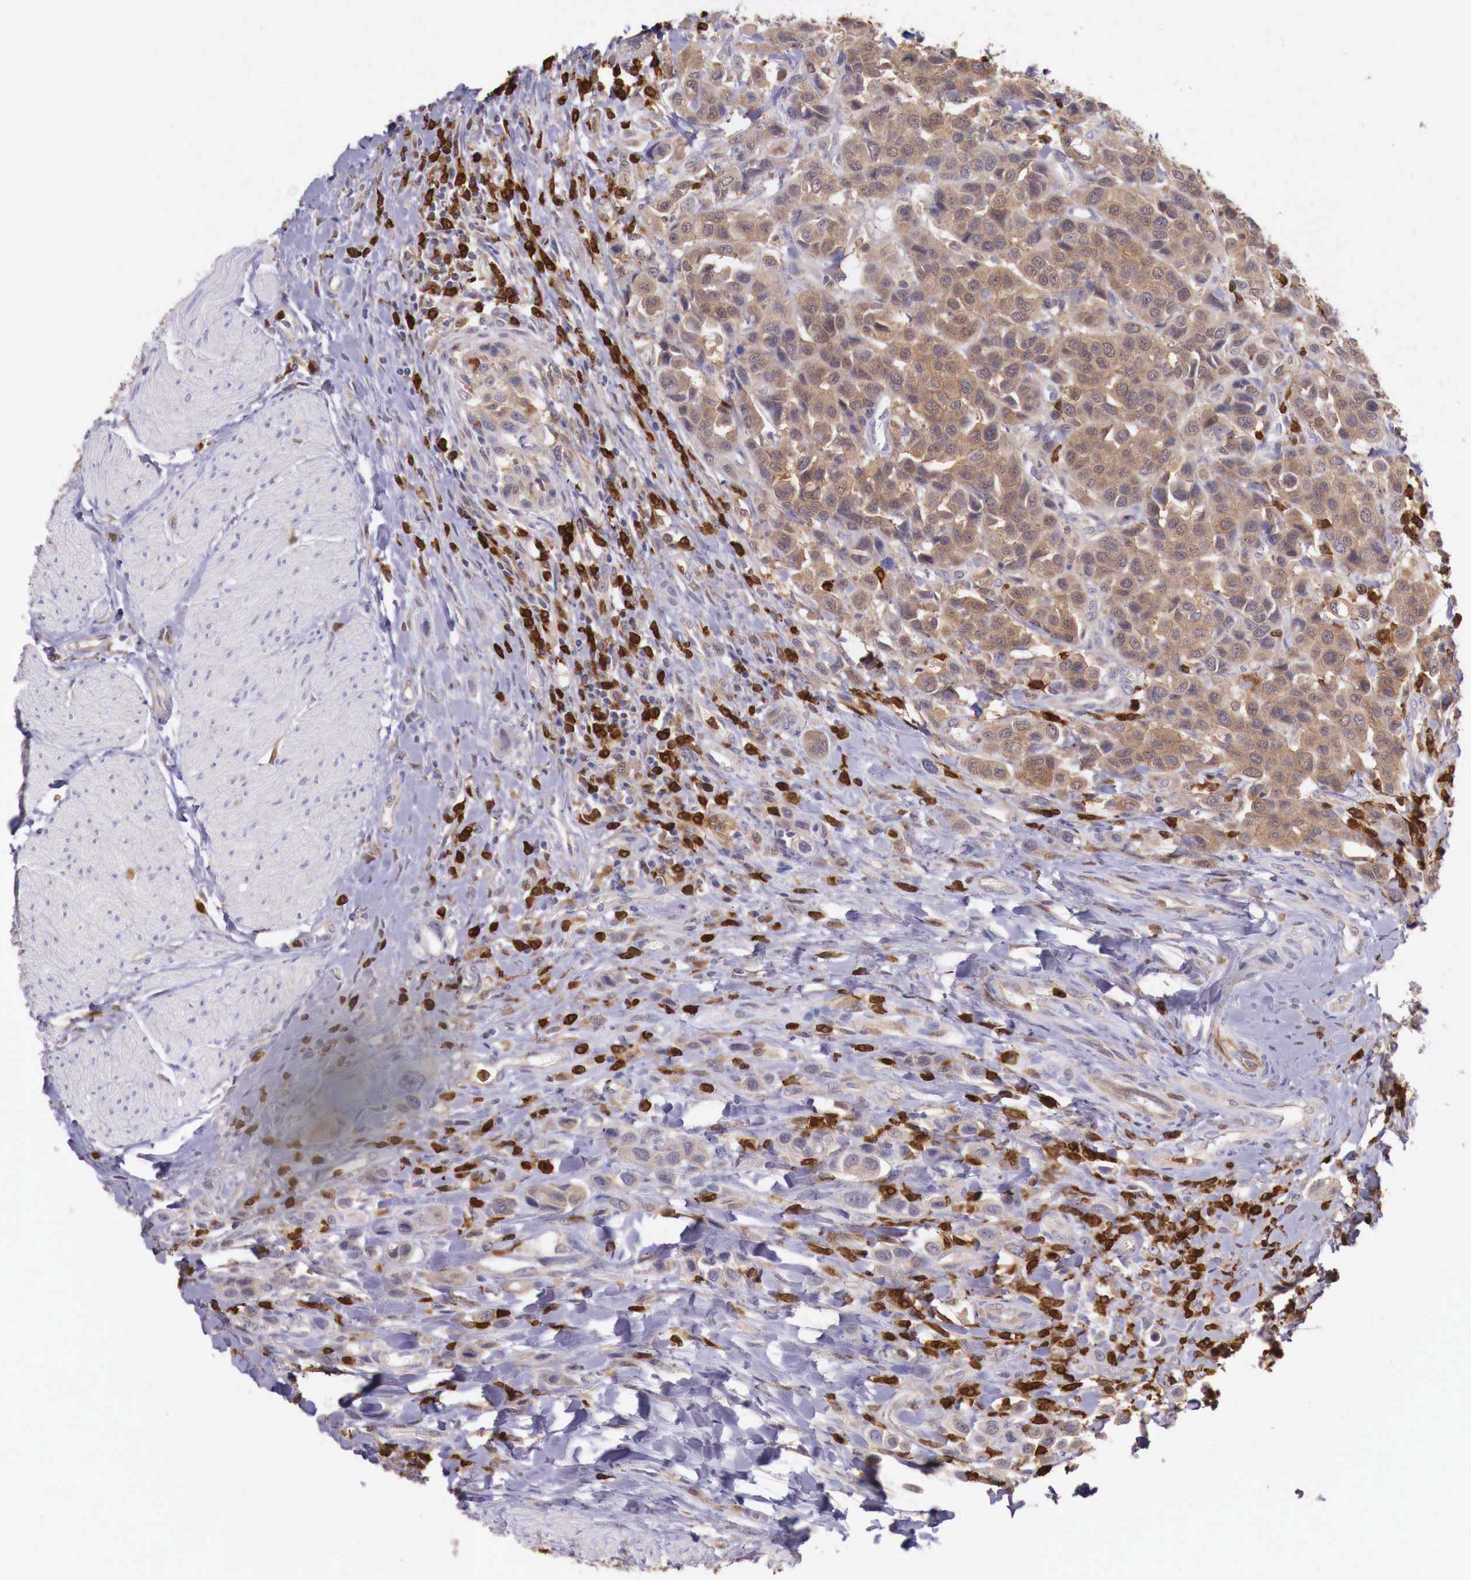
{"staining": {"intensity": "moderate", "quantity": "25%-75%", "location": "cytoplasmic/membranous"}, "tissue": "urothelial cancer", "cell_type": "Tumor cells", "image_type": "cancer", "snomed": [{"axis": "morphology", "description": "Urothelial carcinoma, High grade"}, {"axis": "topography", "description": "Urinary bladder"}], "caption": "This photomicrograph shows IHC staining of urothelial cancer, with medium moderate cytoplasmic/membranous positivity in approximately 25%-75% of tumor cells.", "gene": "GAB2", "patient": {"sex": "male", "age": 50}}